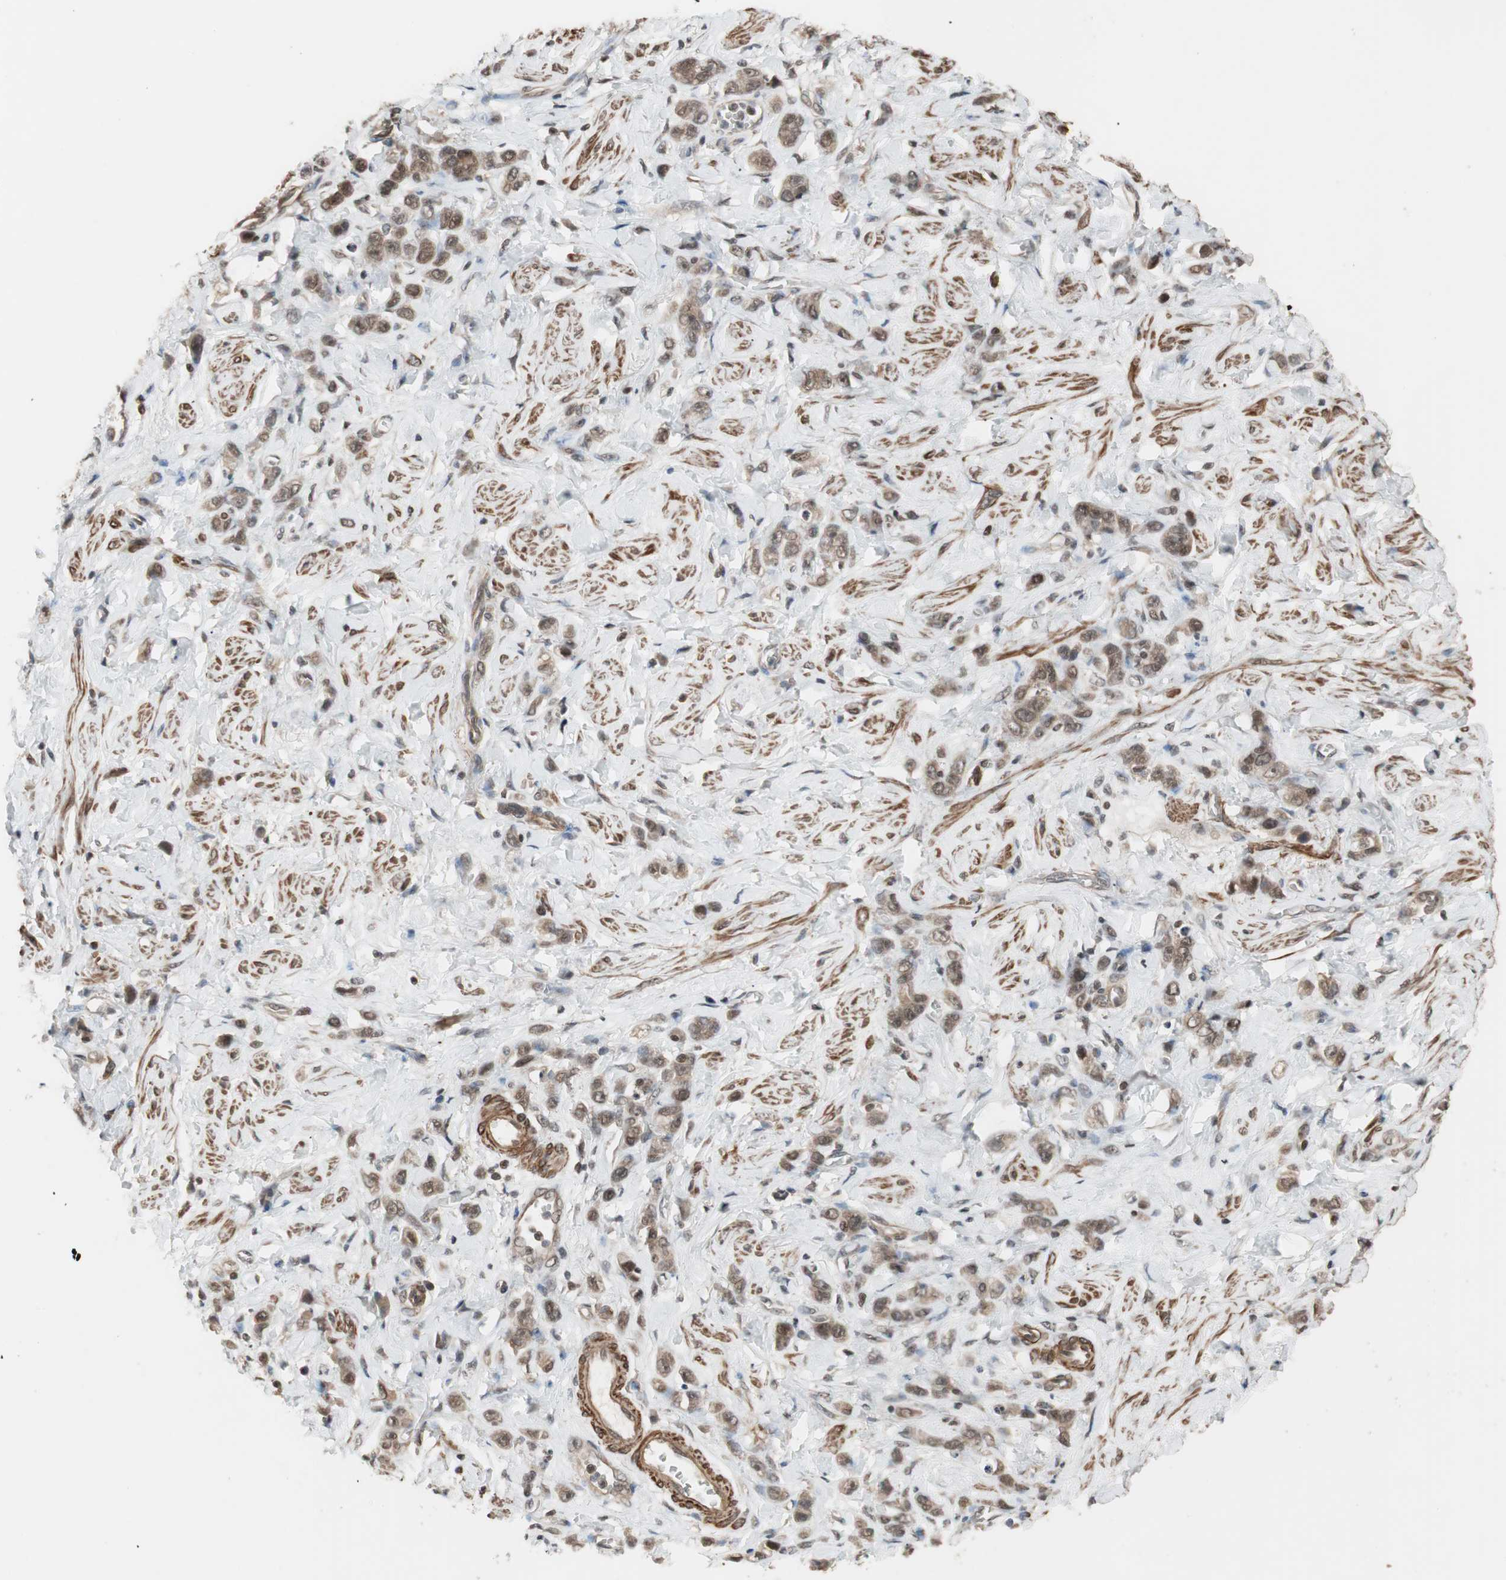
{"staining": {"intensity": "weak", "quantity": ">75%", "location": "cytoplasmic/membranous,nuclear"}, "tissue": "stomach cancer", "cell_type": "Tumor cells", "image_type": "cancer", "snomed": [{"axis": "morphology", "description": "Adenocarcinoma, NOS"}, {"axis": "topography", "description": "Stomach"}], "caption": "Stomach cancer (adenocarcinoma) tissue exhibits weak cytoplasmic/membranous and nuclear staining in about >75% of tumor cells, visualized by immunohistochemistry.", "gene": "DRAP1", "patient": {"sex": "male", "age": 82}}